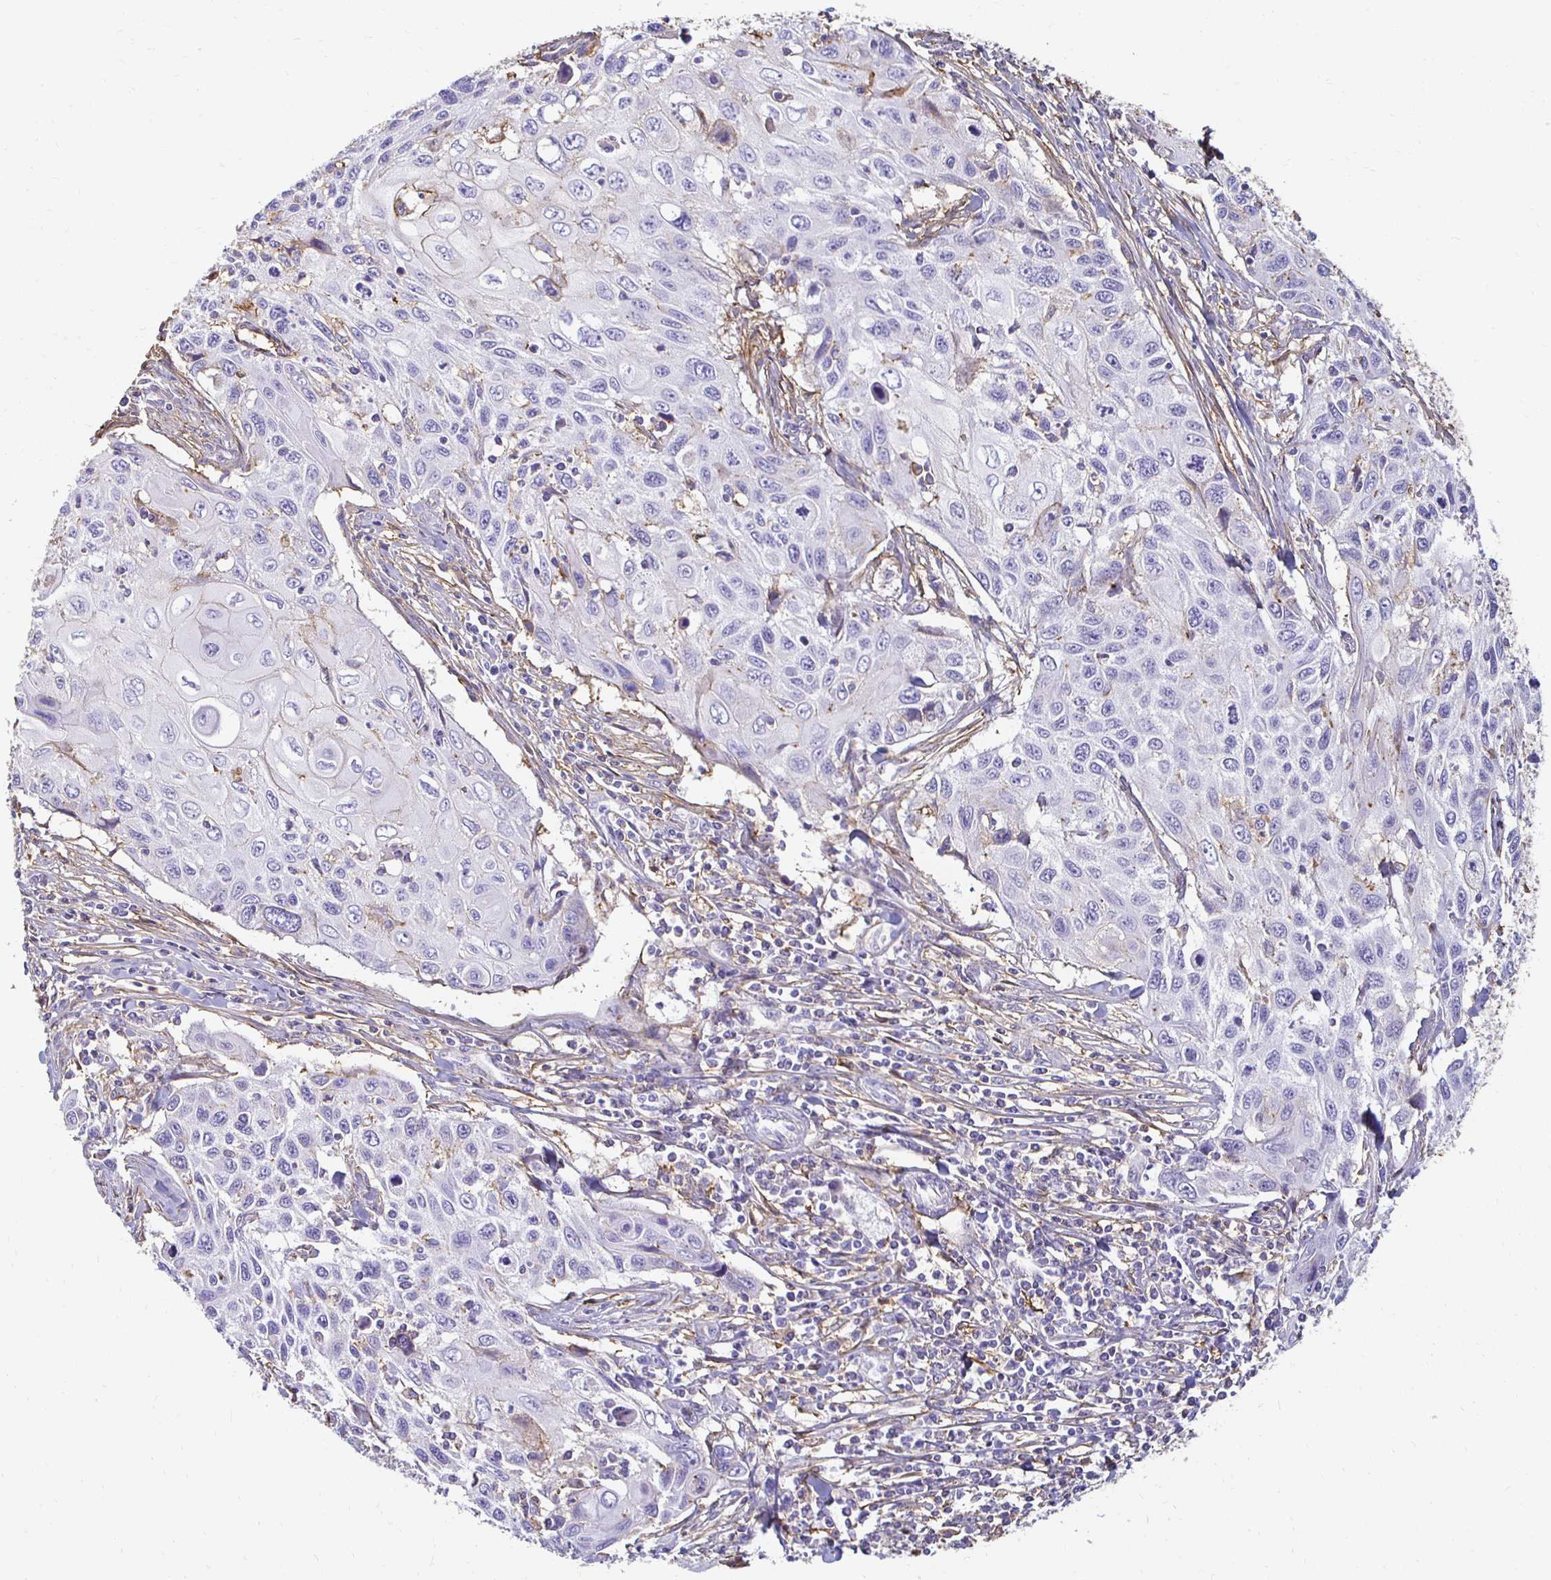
{"staining": {"intensity": "negative", "quantity": "none", "location": "none"}, "tissue": "cervical cancer", "cell_type": "Tumor cells", "image_type": "cancer", "snomed": [{"axis": "morphology", "description": "Squamous cell carcinoma, NOS"}, {"axis": "topography", "description": "Cervix"}], "caption": "A high-resolution image shows immunohistochemistry (IHC) staining of squamous cell carcinoma (cervical), which displays no significant positivity in tumor cells. (Immunohistochemistry (ihc), brightfield microscopy, high magnification).", "gene": "TAS1R3", "patient": {"sex": "female", "age": 70}}